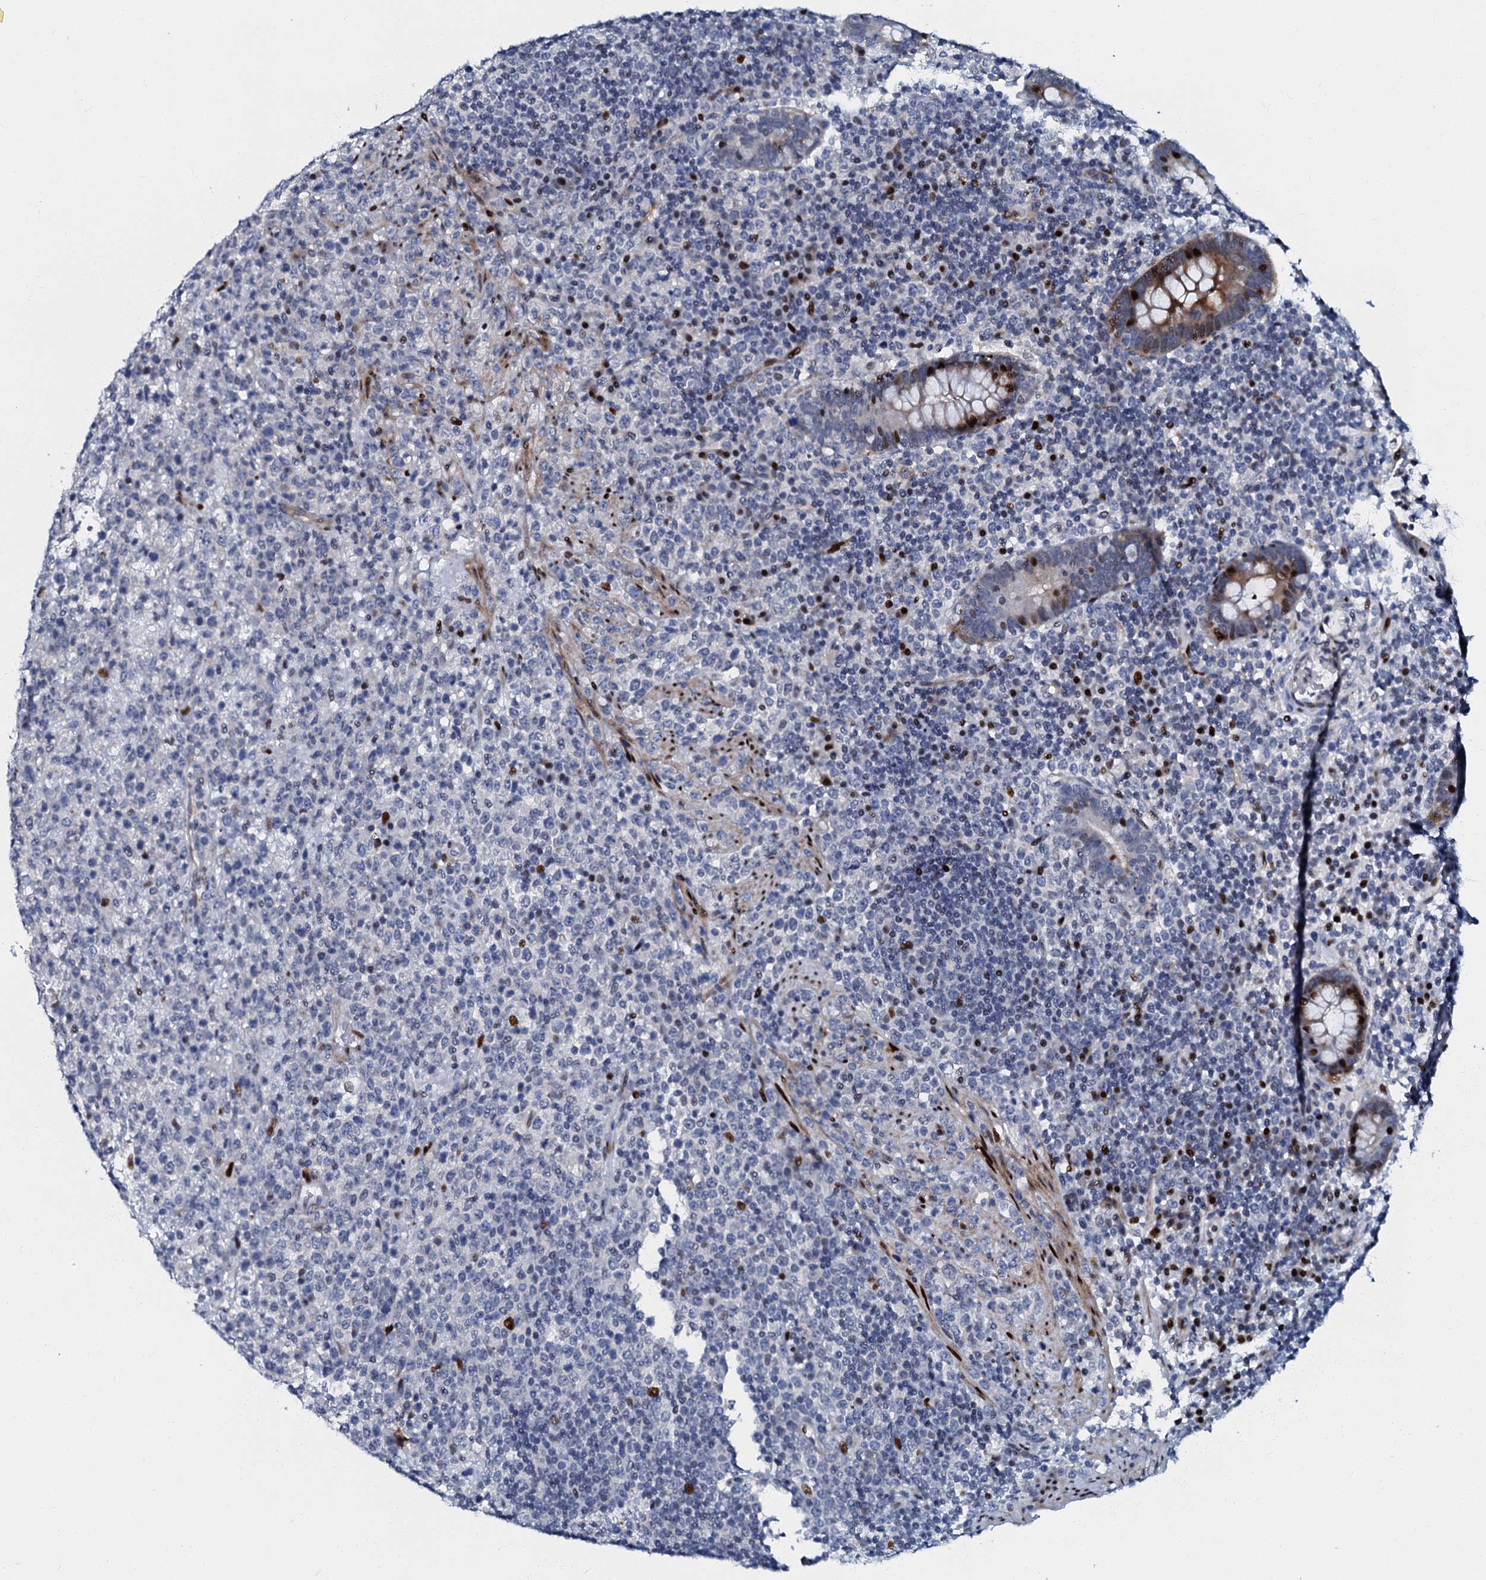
{"staining": {"intensity": "negative", "quantity": "none", "location": "none"}, "tissue": "lymphoma", "cell_type": "Tumor cells", "image_type": "cancer", "snomed": [{"axis": "morphology", "description": "Malignant lymphoma, non-Hodgkin's type, High grade"}, {"axis": "topography", "description": "Colon"}], "caption": "The image displays no staining of tumor cells in lymphoma.", "gene": "MFSD5", "patient": {"sex": "female", "age": 53}}